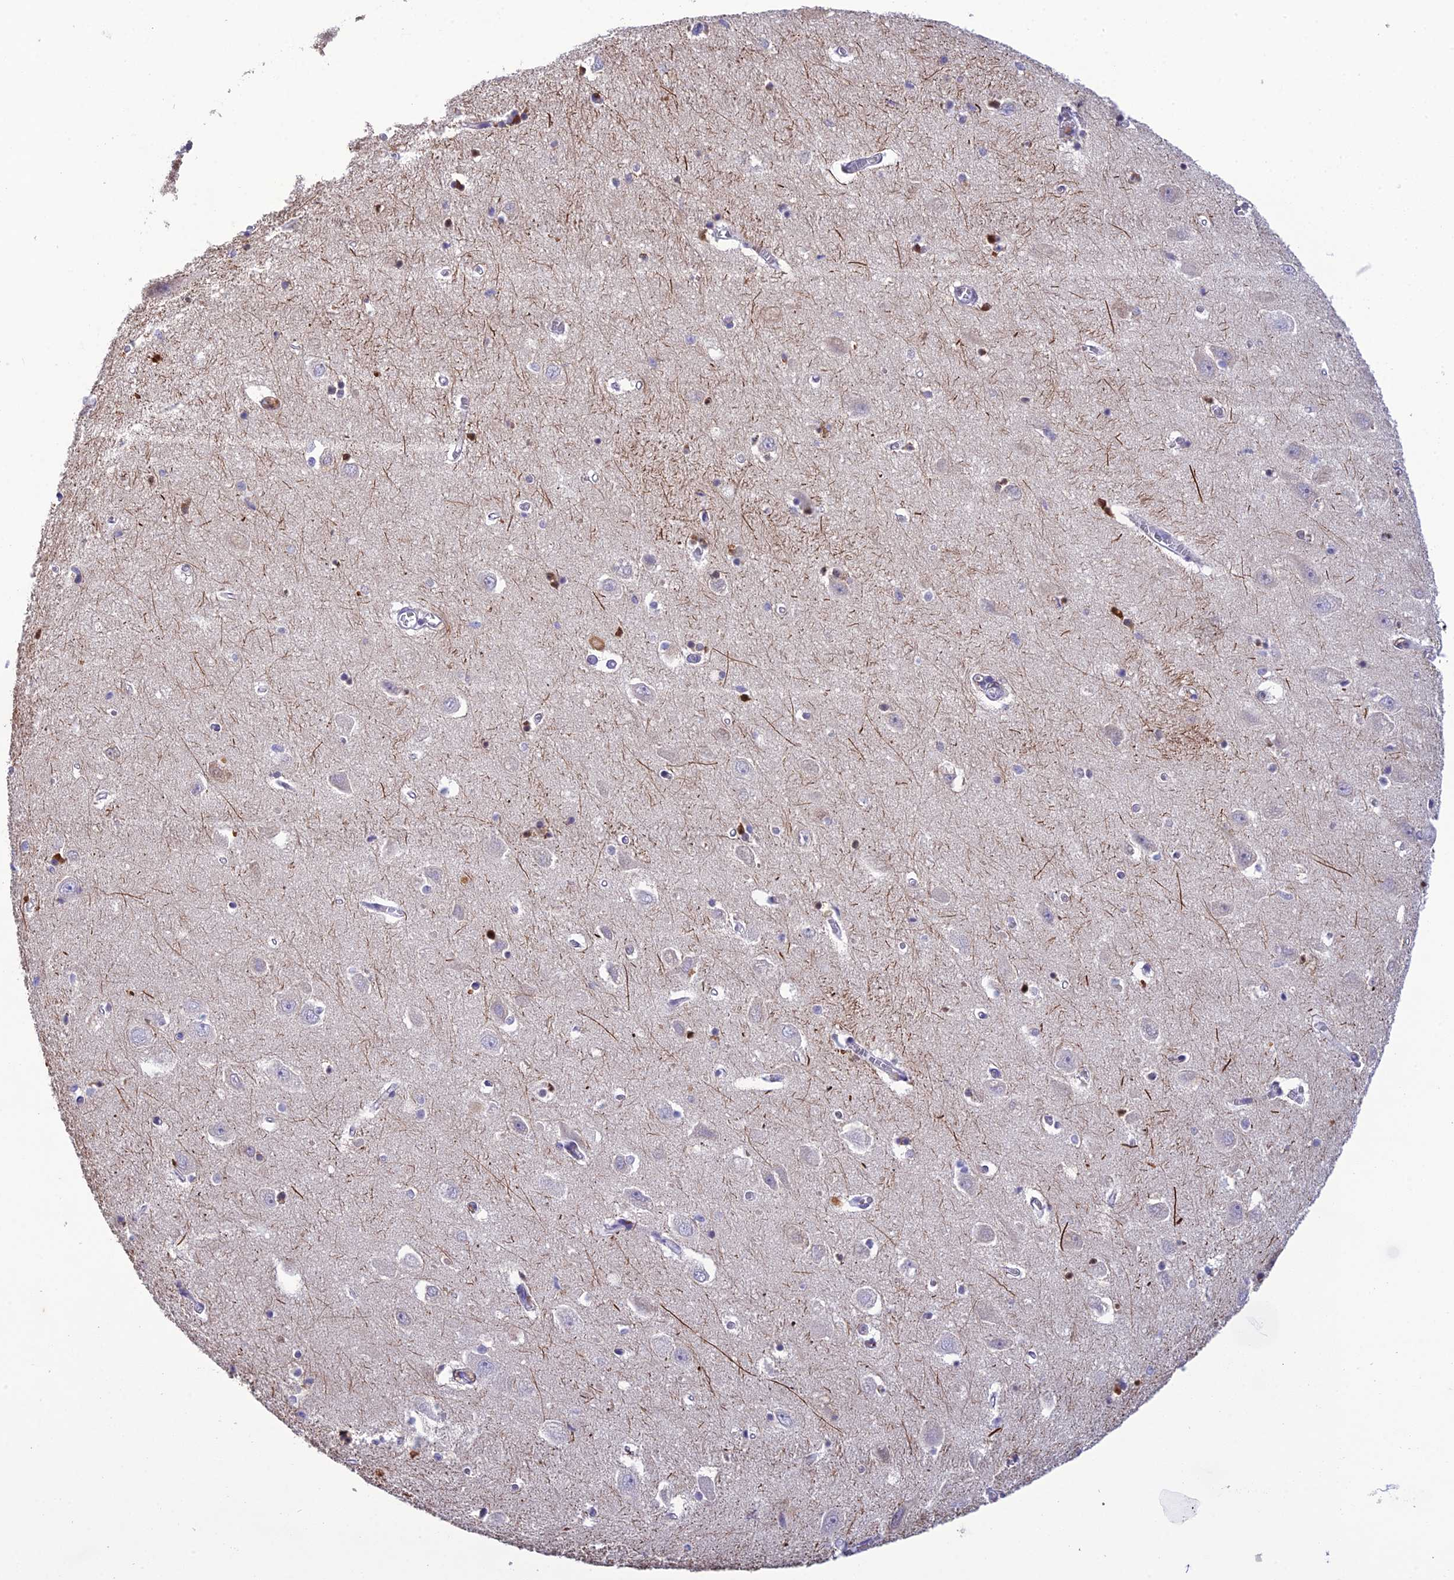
{"staining": {"intensity": "negative", "quantity": "none", "location": "none"}, "tissue": "hippocampus", "cell_type": "Glial cells", "image_type": "normal", "snomed": [{"axis": "morphology", "description": "Normal tissue, NOS"}, {"axis": "topography", "description": "Hippocampus"}], "caption": "A photomicrograph of hippocampus stained for a protein displays no brown staining in glial cells. The staining was performed using DAB to visualize the protein expression in brown, while the nuclei were stained in blue with hematoxylin (Magnification: 20x).", "gene": "TMEM134", "patient": {"sex": "female", "age": 64}}